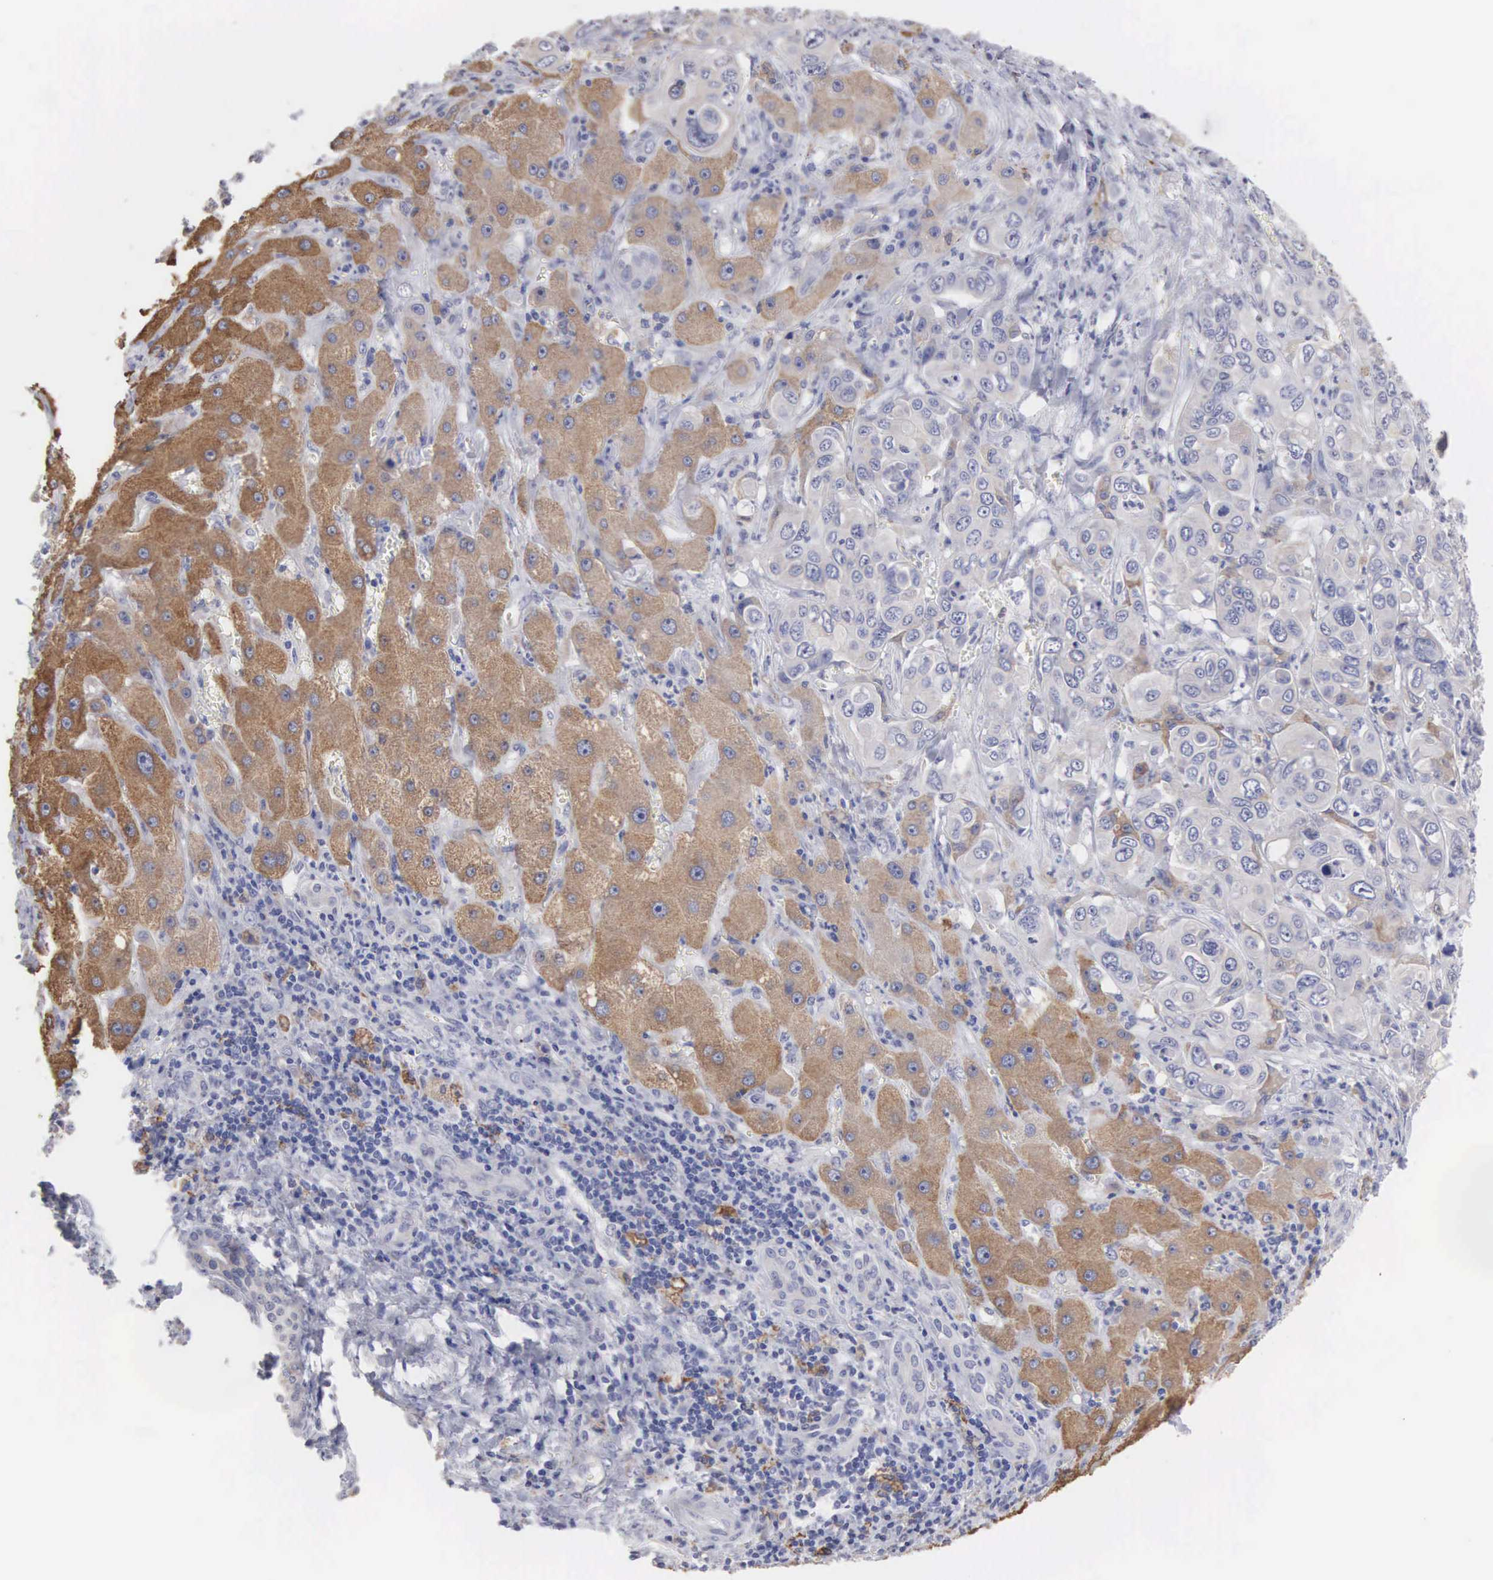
{"staining": {"intensity": "moderate", "quantity": "25%-75%", "location": "cytoplasmic/membranous"}, "tissue": "liver cancer", "cell_type": "Tumor cells", "image_type": "cancer", "snomed": [{"axis": "morphology", "description": "Cholangiocarcinoma"}, {"axis": "topography", "description": "Liver"}], "caption": "IHC of liver cholangiocarcinoma exhibits medium levels of moderate cytoplasmic/membranous staining in approximately 25%-75% of tumor cells. Immunohistochemistry stains the protein of interest in brown and the nuclei are stained blue.", "gene": "LIN52", "patient": {"sex": "female", "age": 79}}